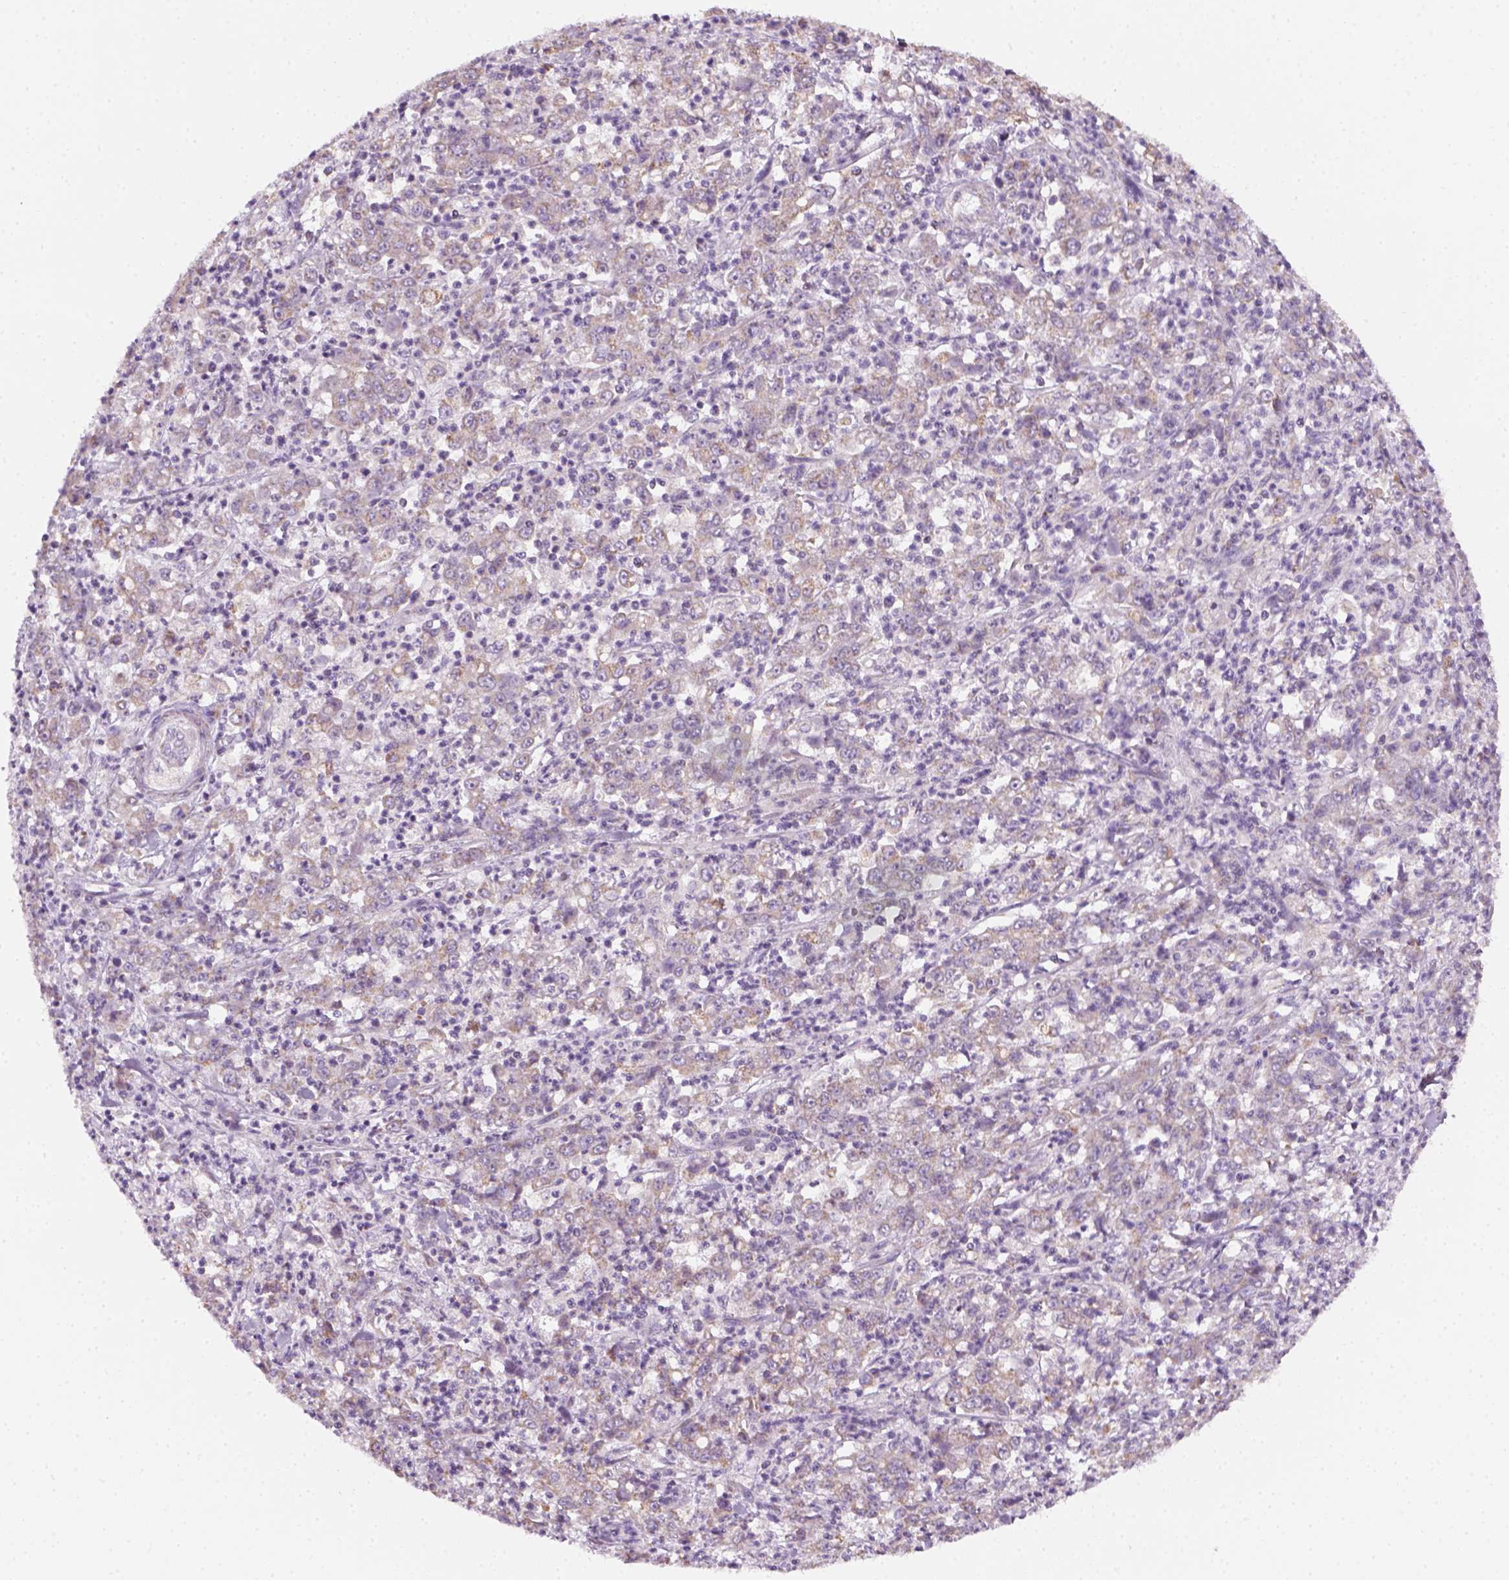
{"staining": {"intensity": "weak", "quantity": "25%-75%", "location": "cytoplasmic/membranous"}, "tissue": "stomach cancer", "cell_type": "Tumor cells", "image_type": "cancer", "snomed": [{"axis": "morphology", "description": "Adenocarcinoma, NOS"}, {"axis": "topography", "description": "Stomach, lower"}], "caption": "A high-resolution micrograph shows immunohistochemistry staining of stomach adenocarcinoma, which displays weak cytoplasmic/membranous staining in about 25%-75% of tumor cells.", "gene": "AWAT2", "patient": {"sex": "female", "age": 71}}